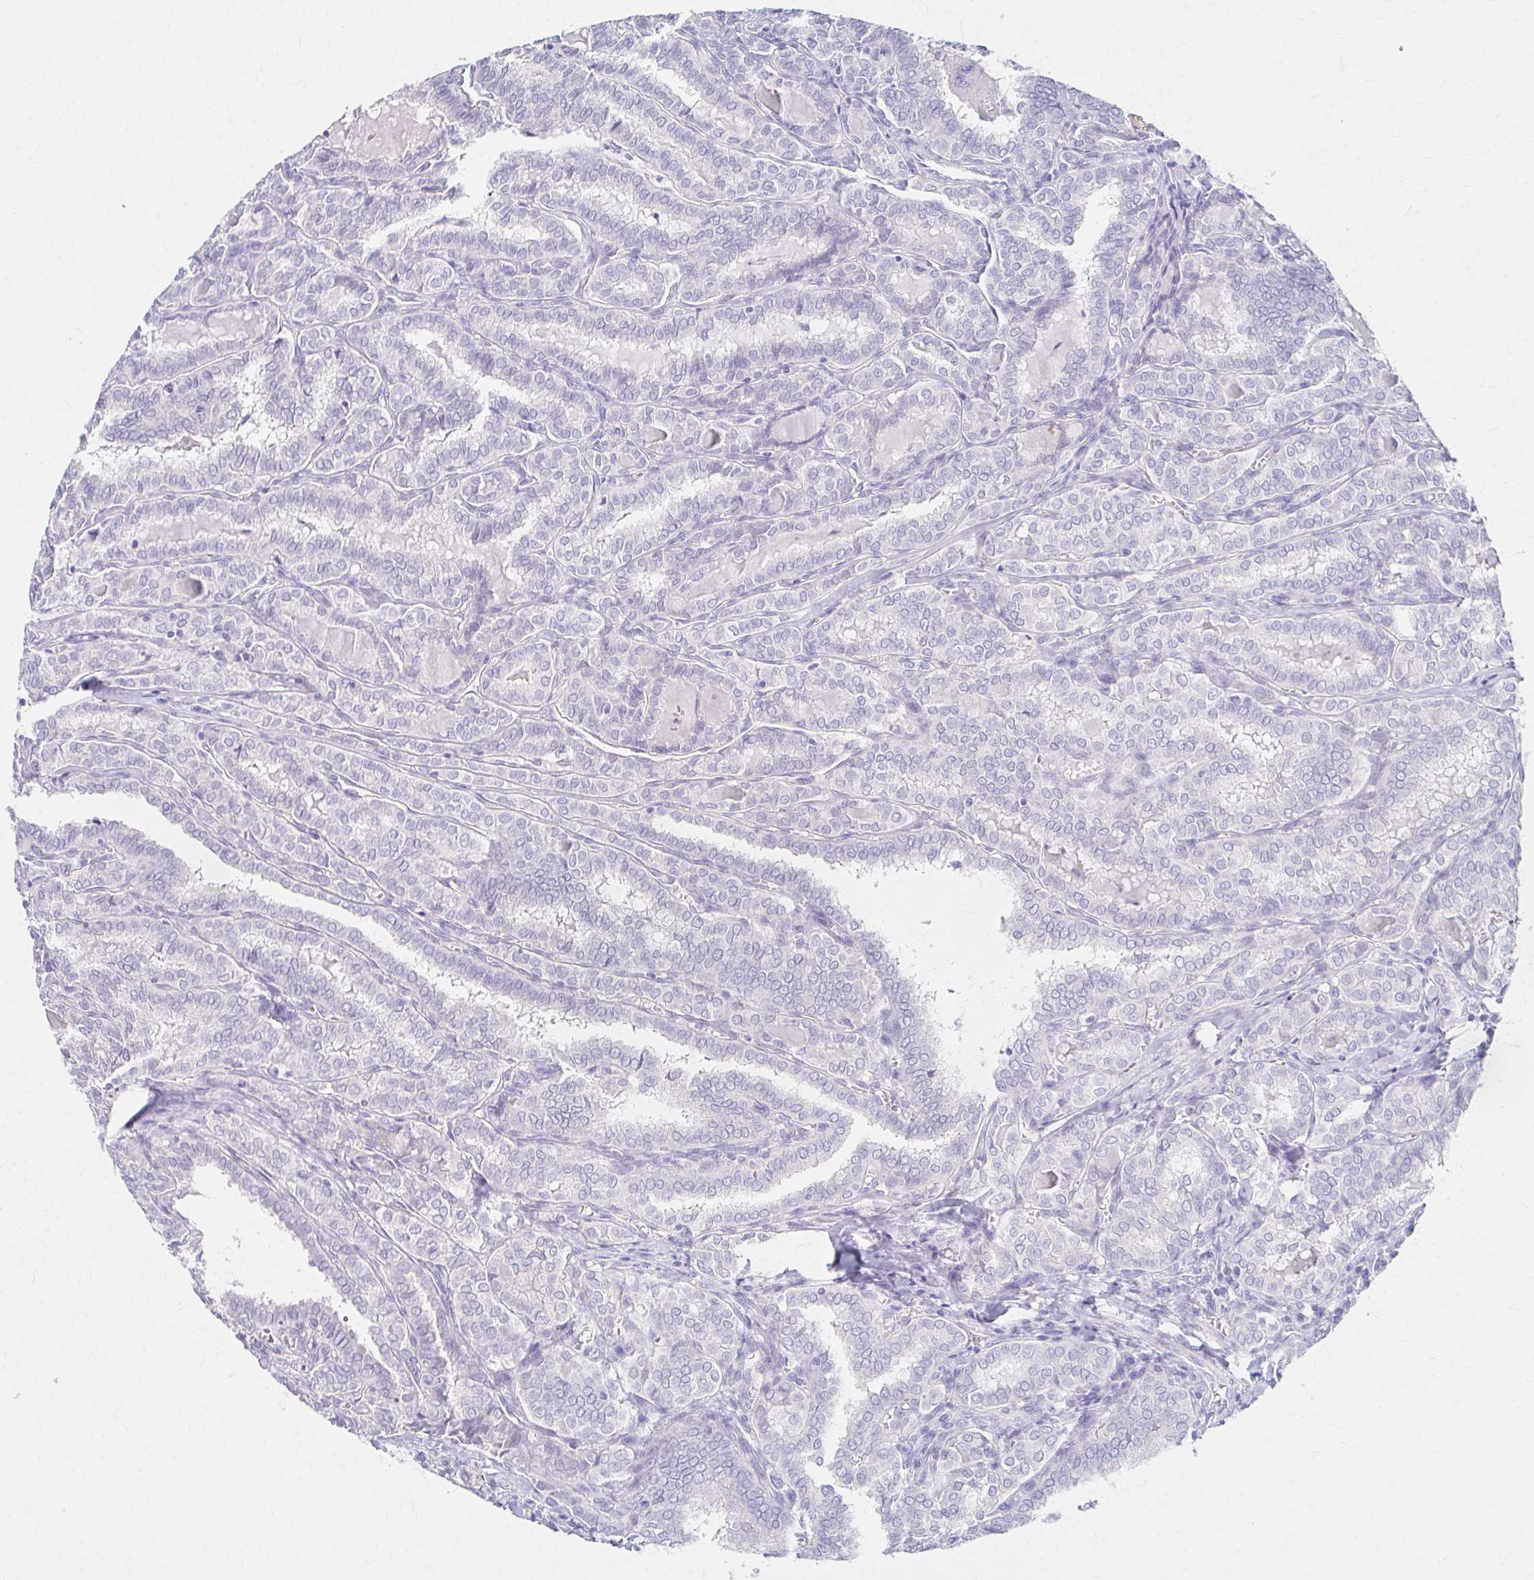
{"staining": {"intensity": "negative", "quantity": "none", "location": "none"}, "tissue": "thyroid cancer", "cell_type": "Tumor cells", "image_type": "cancer", "snomed": [{"axis": "morphology", "description": "Papillary adenocarcinoma, NOS"}, {"axis": "topography", "description": "Thyroid gland"}], "caption": "DAB immunohistochemical staining of papillary adenocarcinoma (thyroid) displays no significant staining in tumor cells.", "gene": "AZGP1", "patient": {"sex": "female", "age": 30}}